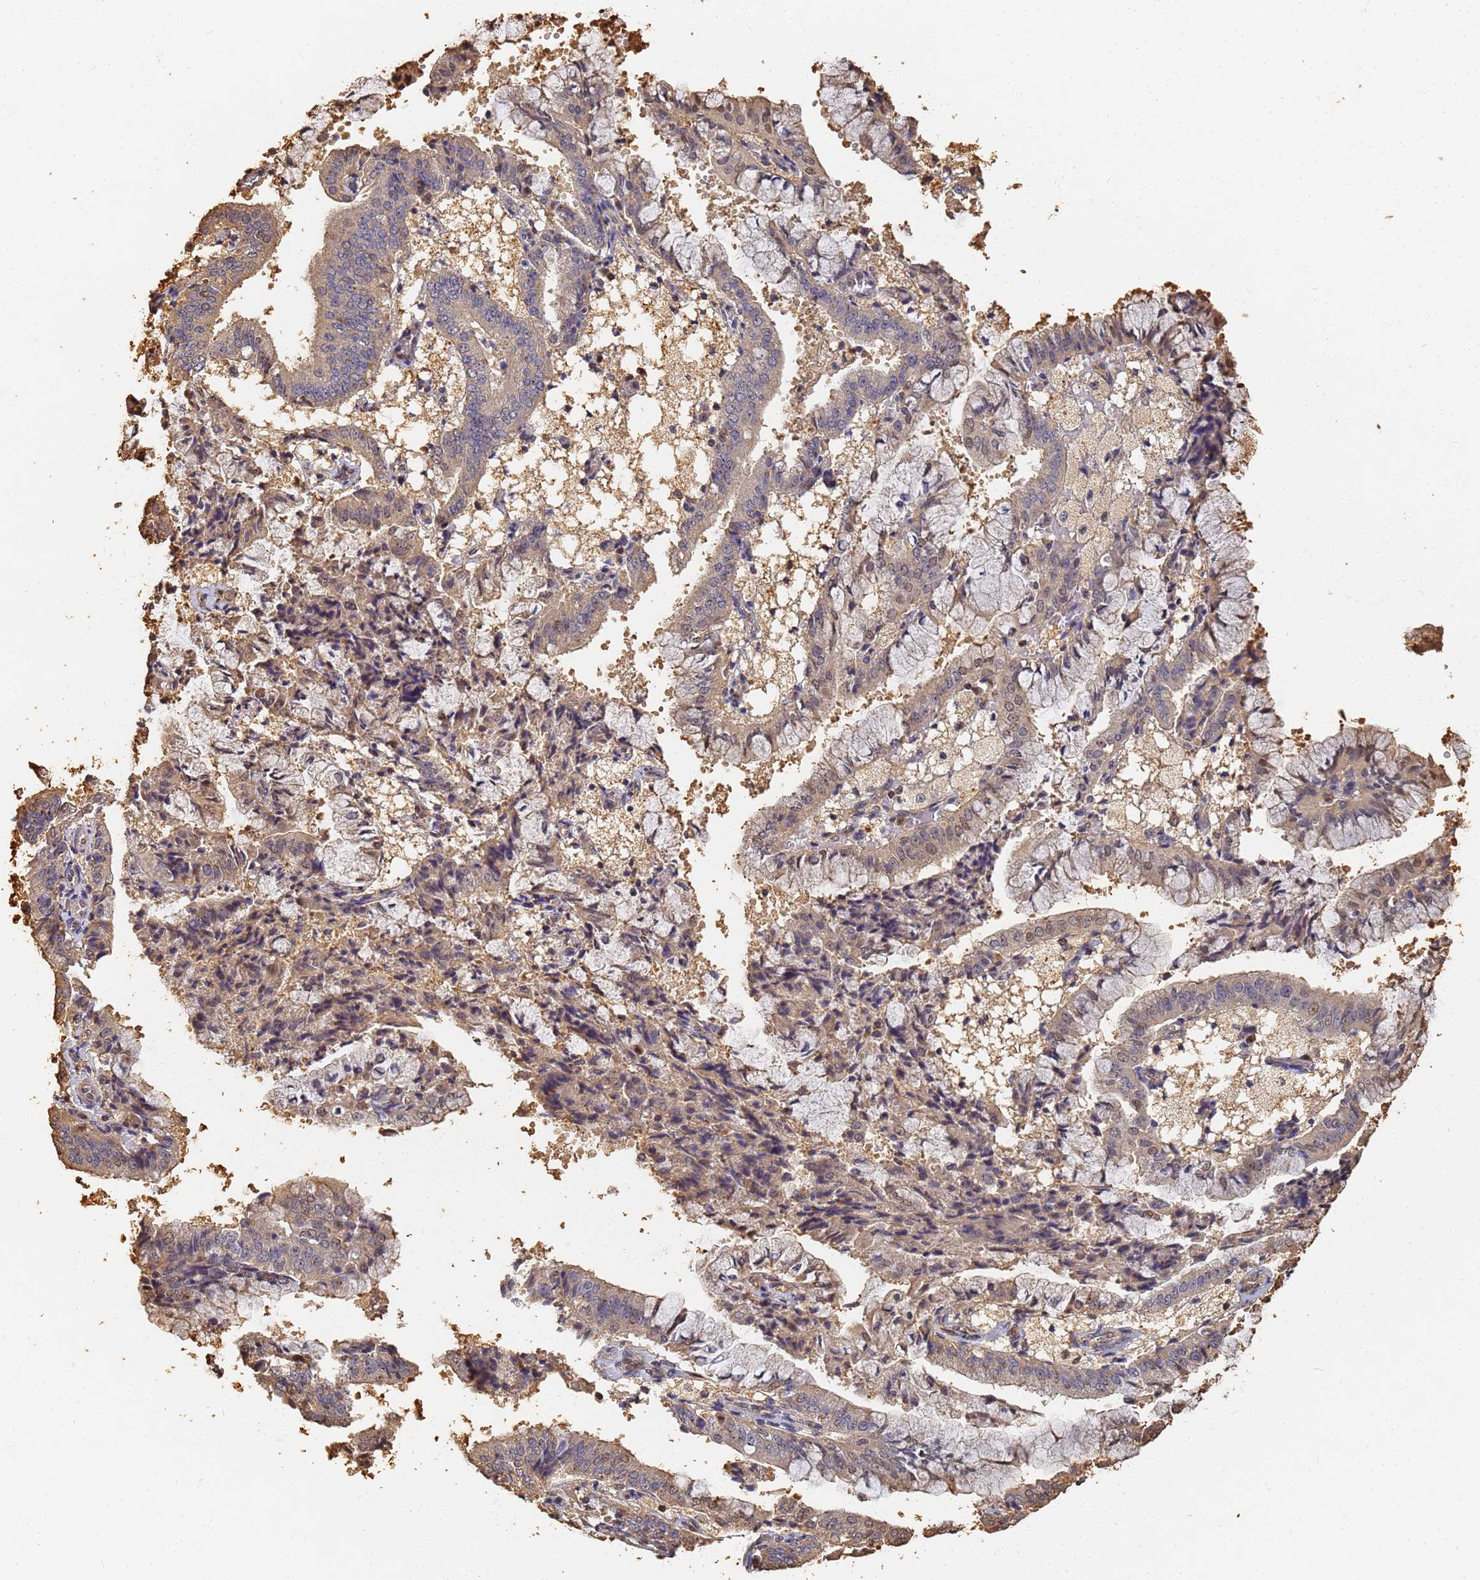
{"staining": {"intensity": "weak", "quantity": "<25%", "location": "cytoplasmic/membranous,nuclear"}, "tissue": "endometrial cancer", "cell_type": "Tumor cells", "image_type": "cancer", "snomed": [{"axis": "morphology", "description": "Adenocarcinoma, NOS"}, {"axis": "topography", "description": "Endometrium"}], "caption": "IHC of adenocarcinoma (endometrial) demonstrates no expression in tumor cells. (Immunohistochemistry (ihc), brightfield microscopy, high magnification).", "gene": "JAK2", "patient": {"sex": "female", "age": 63}}